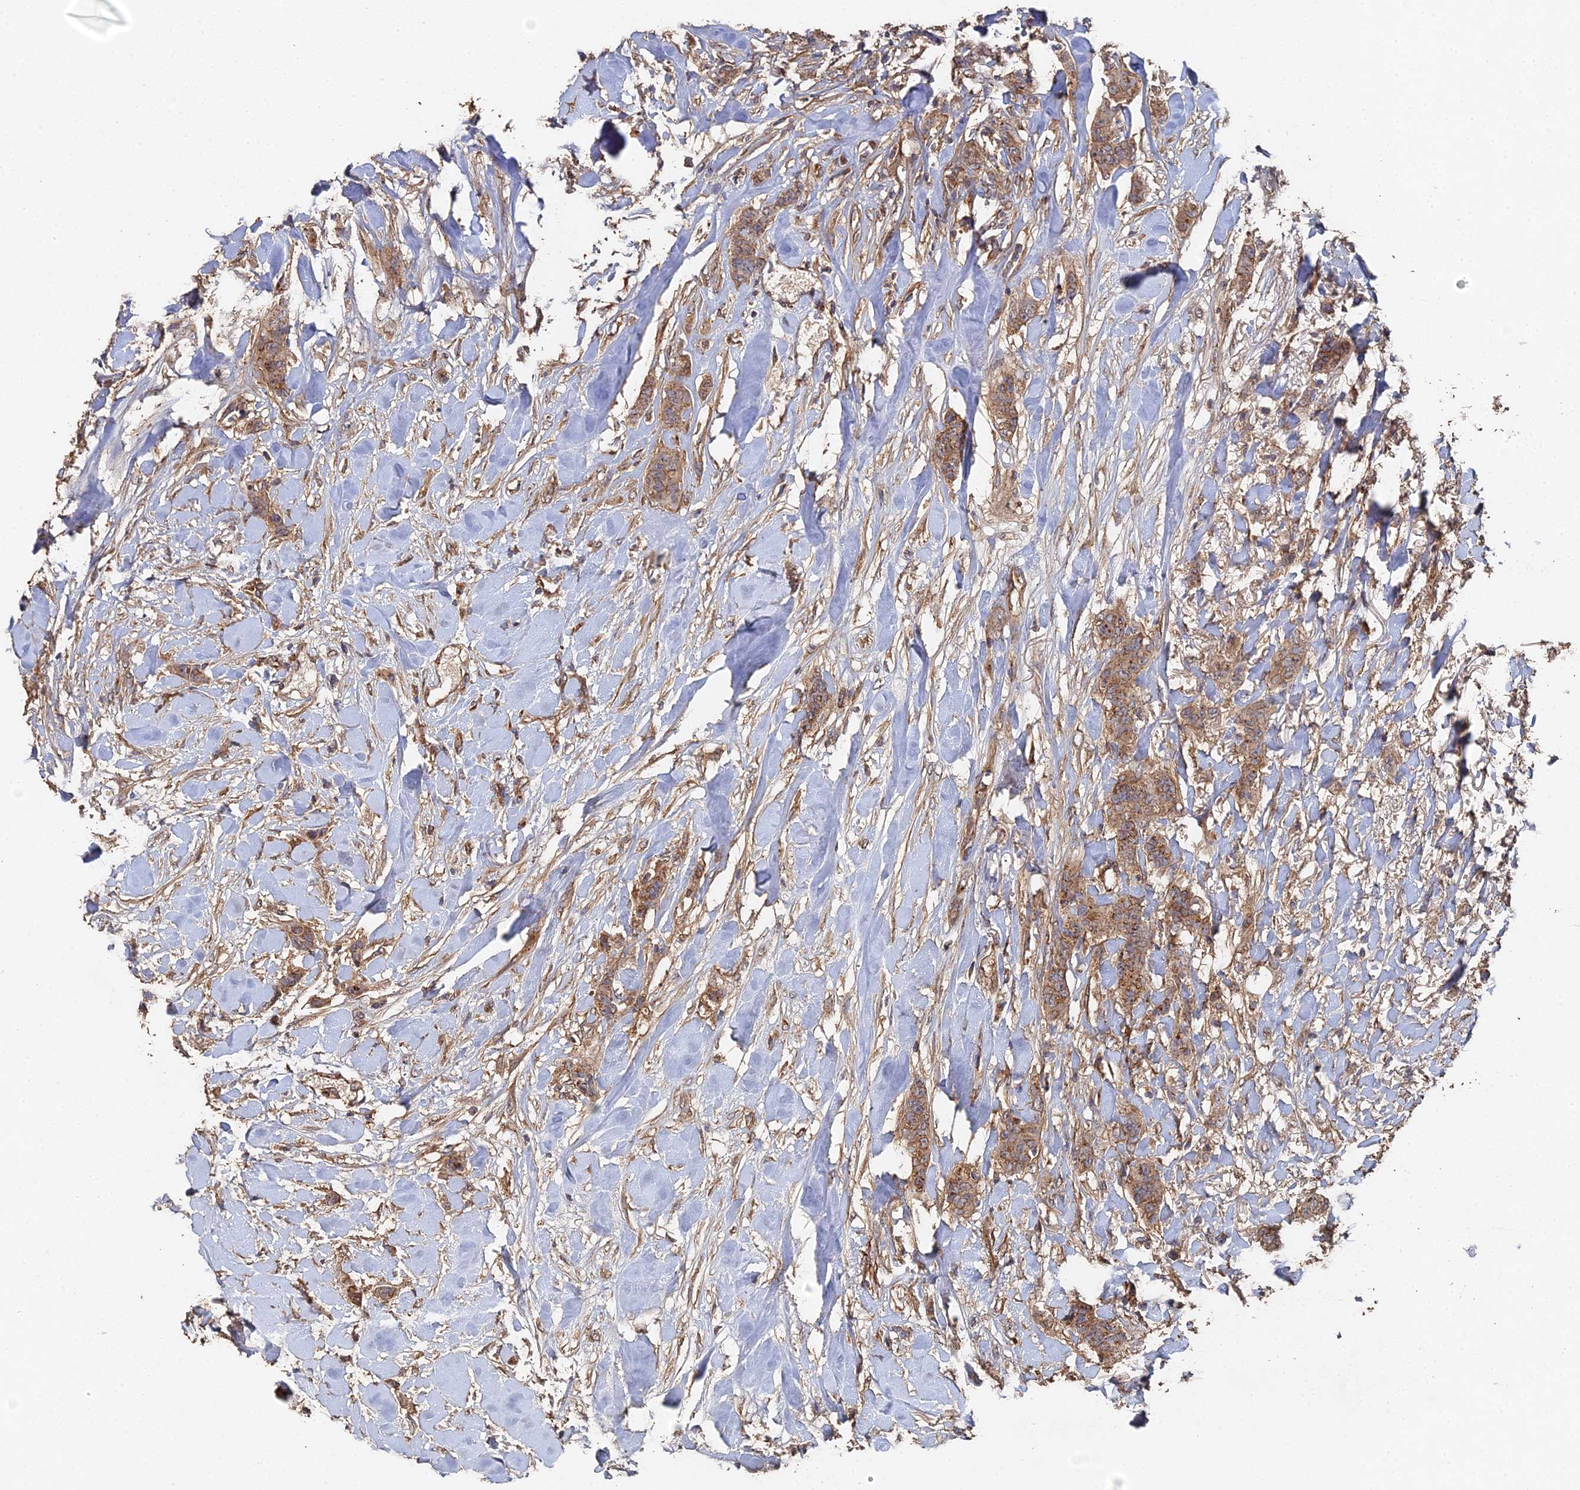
{"staining": {"intensity": "moderate", "quantity": ">75%", "location": "cytoplasmic/membranous"}, "tissue": "breast cancer", "cell_type": "Tumor cells", "image_type": "cancer", "snomed": [{"axis": "morphology", "description": "Duct carcinoma"}, {"axis": "topography", "description": "Breast"}], "caption": "This is an image of IHC staining of breast cancer (invasive ductal carcinoma), which shows moderate expression in the cytoplasmic/membranous of tumor cells.", "gene": "SPANXN4", "patient": {"sex": "female", "age": 40}}